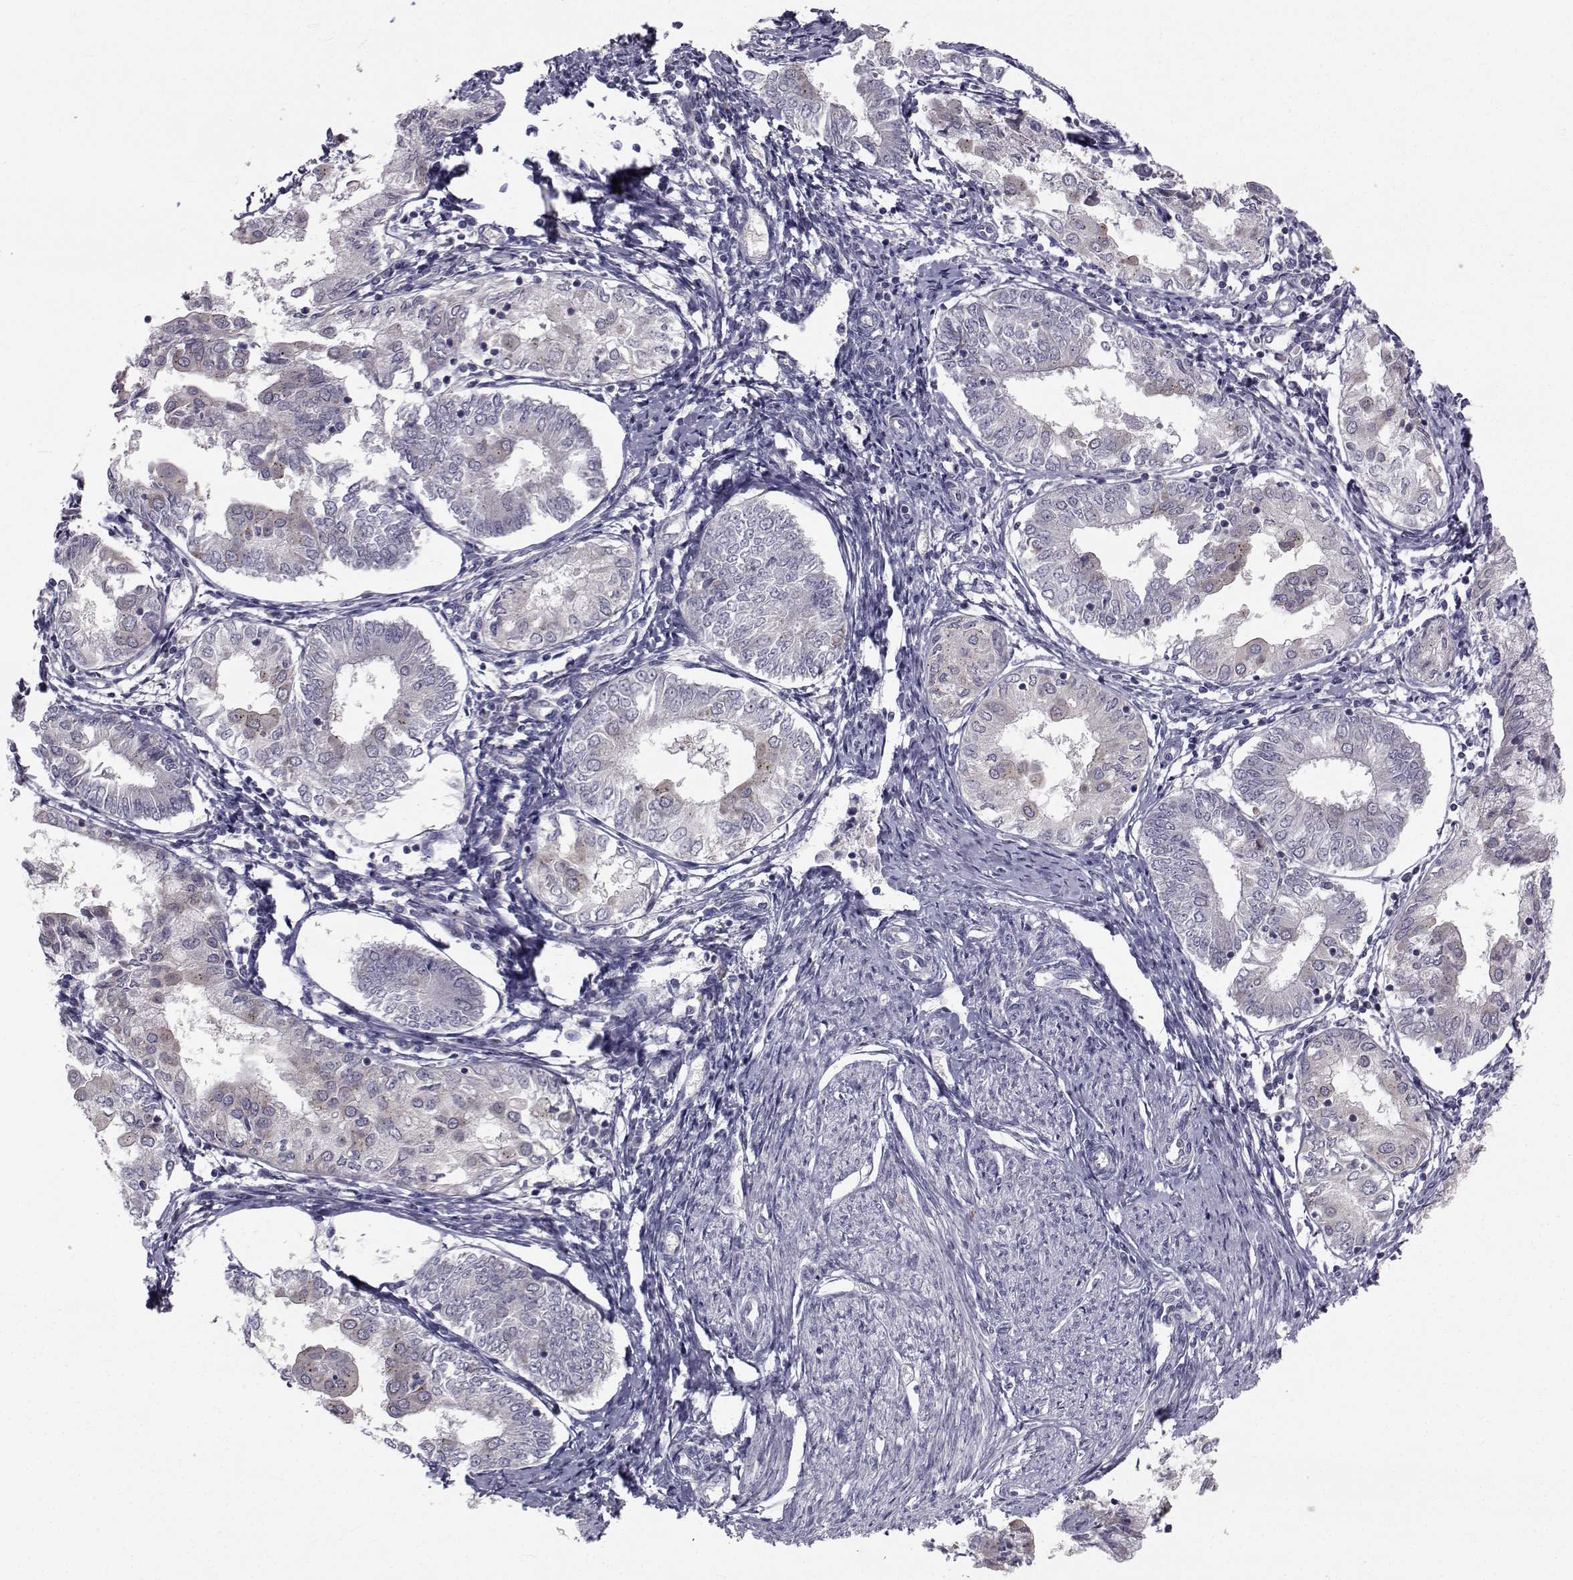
{"staining": {"intensity": "negative", "quantity": "none", "location": "none"}, "tissue": "endometrial cancer", "cell_type": "Tumor cells", "image_type": "cancer", "snomed": [{"axis": "morphology", "description": "Adenocarcinoma, NOS"}, {"axis": "topography", "description": "Endometrium"}], "caption": "An image of human adenocarcinoma (endometrial) is negative for staining in tumor cells.", "gene": "ANGPT1", "patient": {"sex": "female", "age": 68}}